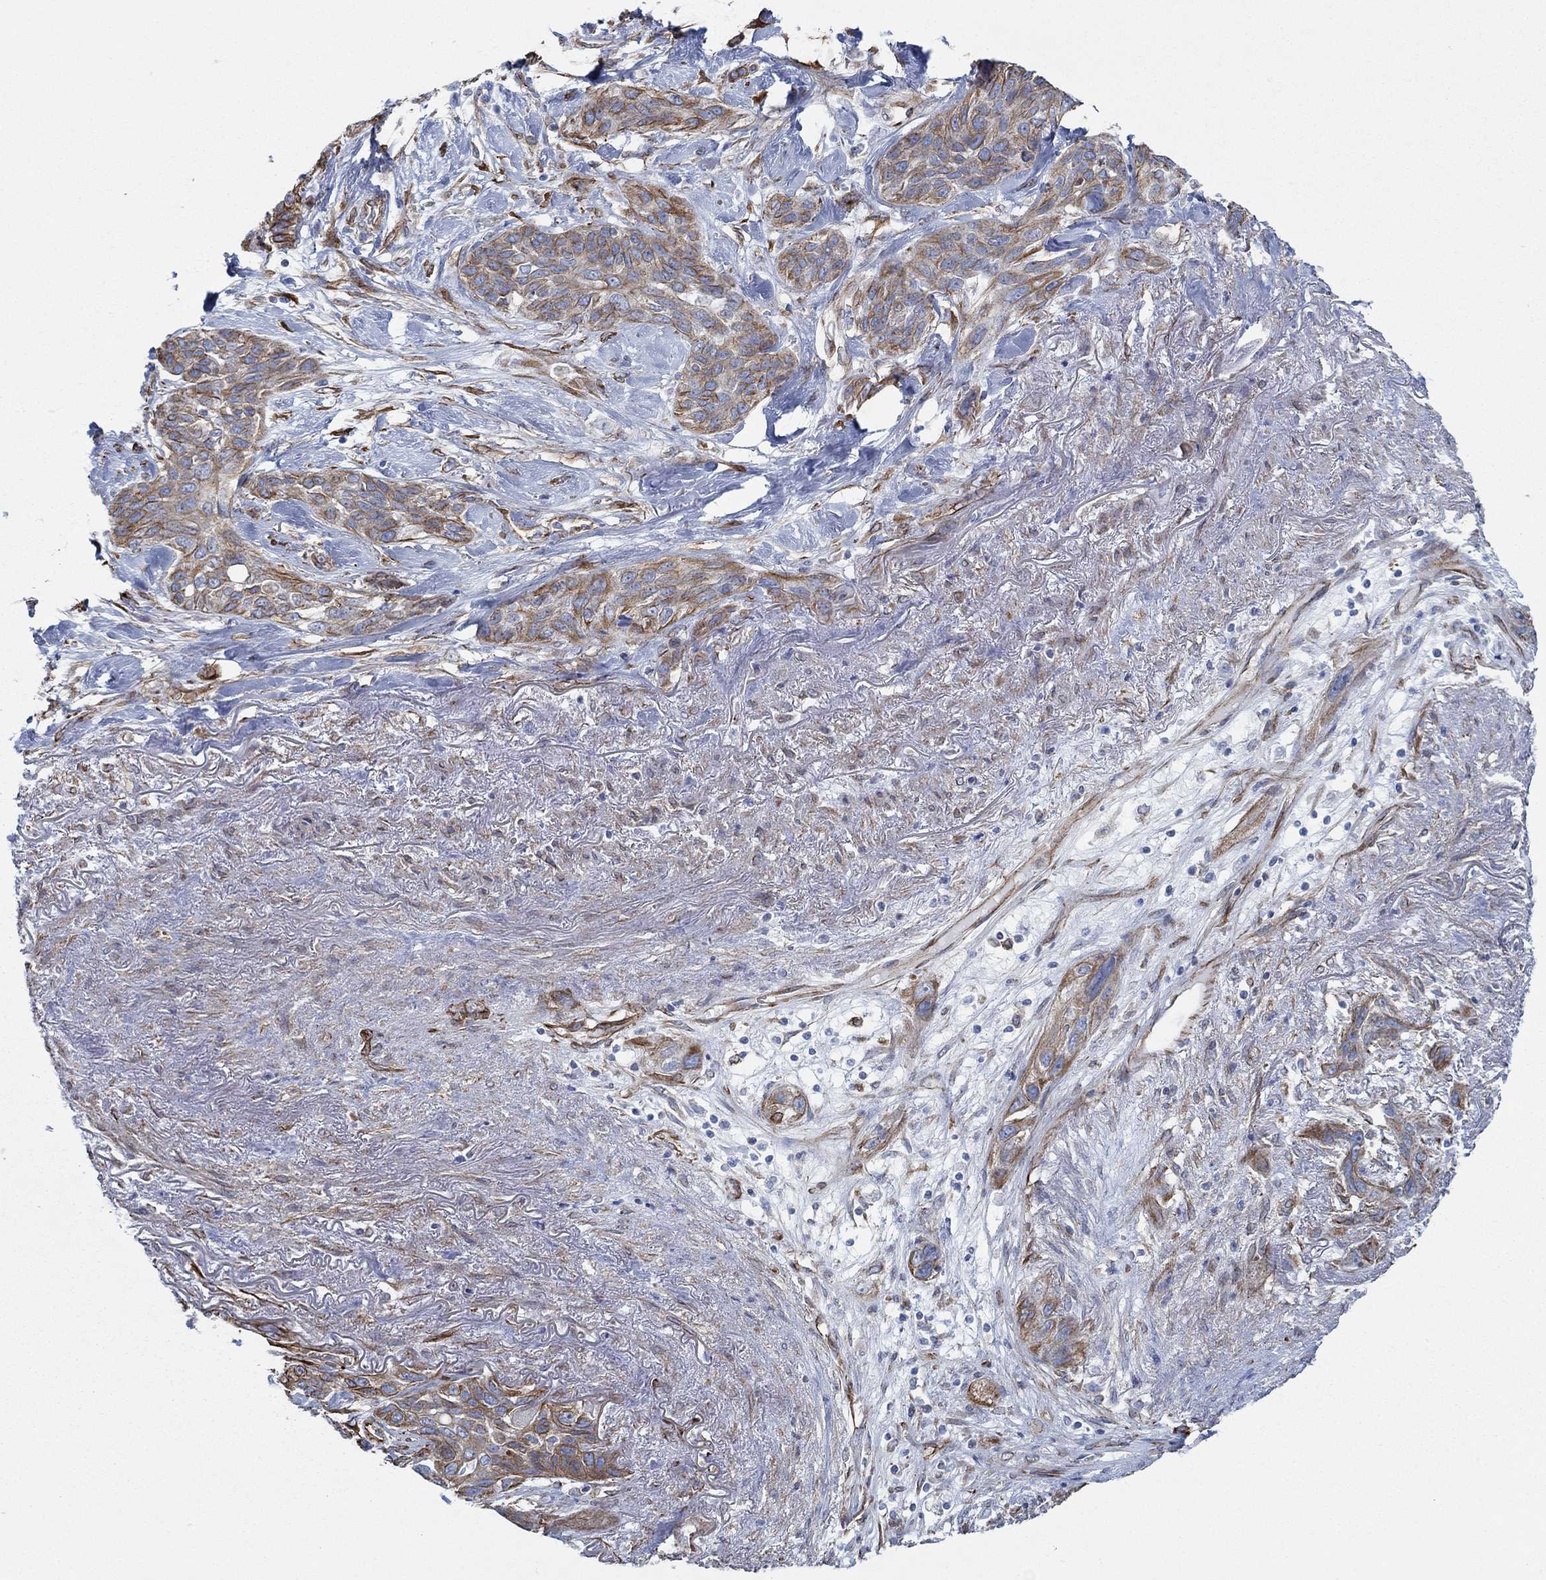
{"staining": {"intensity": "strong", "quantity": "<25%", "location": "cytoplasmic/membranous"}, "tissue": "lung cancer", "cell_type": "Tumor cells", "image_type": "cancer", "snomed": [{"axis": "morphology", "description": "Squamous cell carcinoma, NOS"}, {"axis": "topography", "description": "Lung"}], "caption": "Immunohistochemistry (IHC) micrograph of human lung squamous cell carcinoma stained for a protein (brown), which displays medium levels of strong cytoplasmic/membranous positivity in about <25% of tumor cells.", "gene": "STC2", "patient": {"sex": "female", "age": 70}}